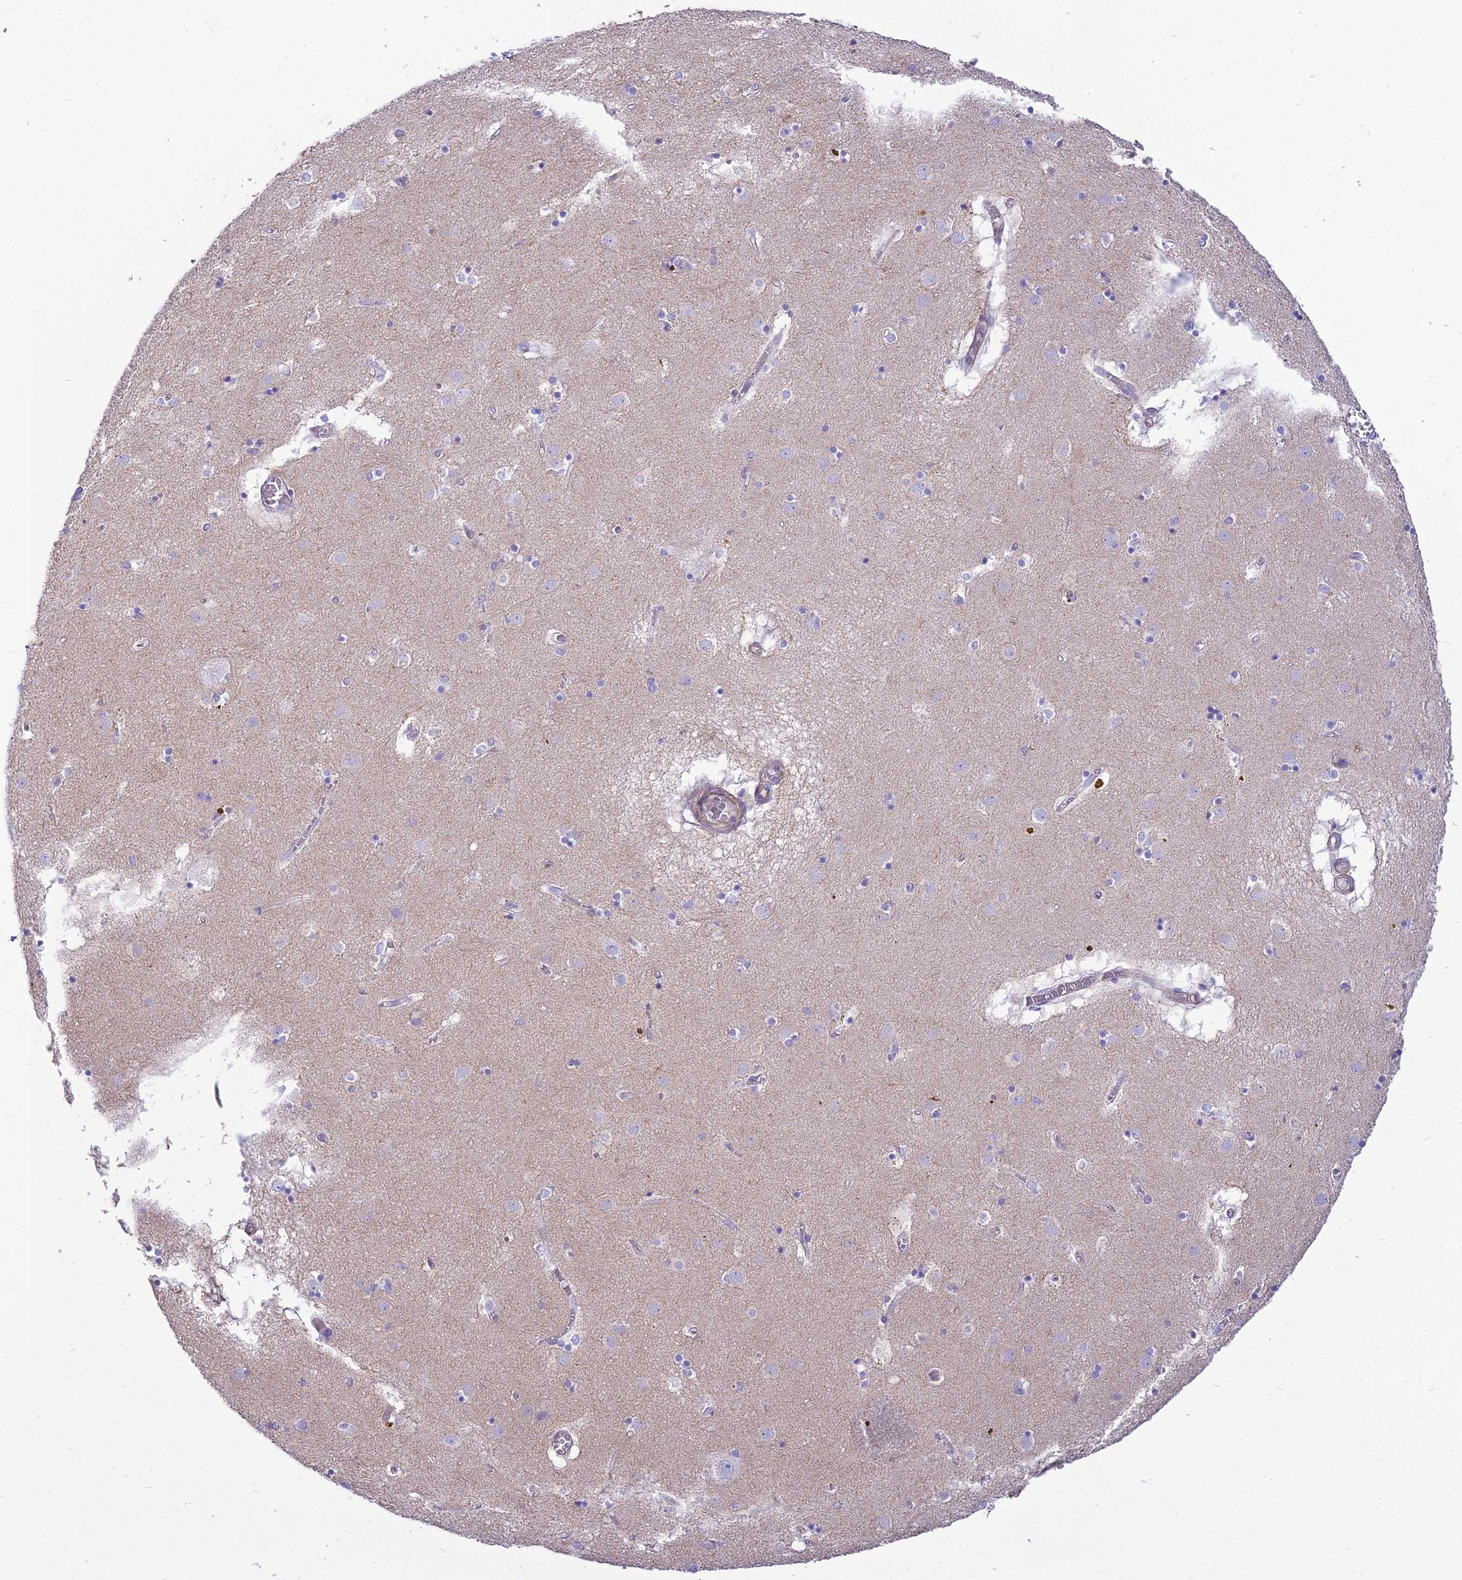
{"staining": {"intensity": "negative", "quantity": "none", "location": "none"}, "tissue": "caudate", "cell_type": "Glial cells", "image_type": "normal", "snomed": [{"axis": "morphology", "description": "Normal tissue, NOS"}, {"axis": "topography", "description": "Lateral ventricle wall"}], "caption": "This is a micrograph of IHC staining of unremarkable caudate, which shows no expression in glial cells.", "gene": "SMIM24", "patient": {"sex": "male", "age": 70}}